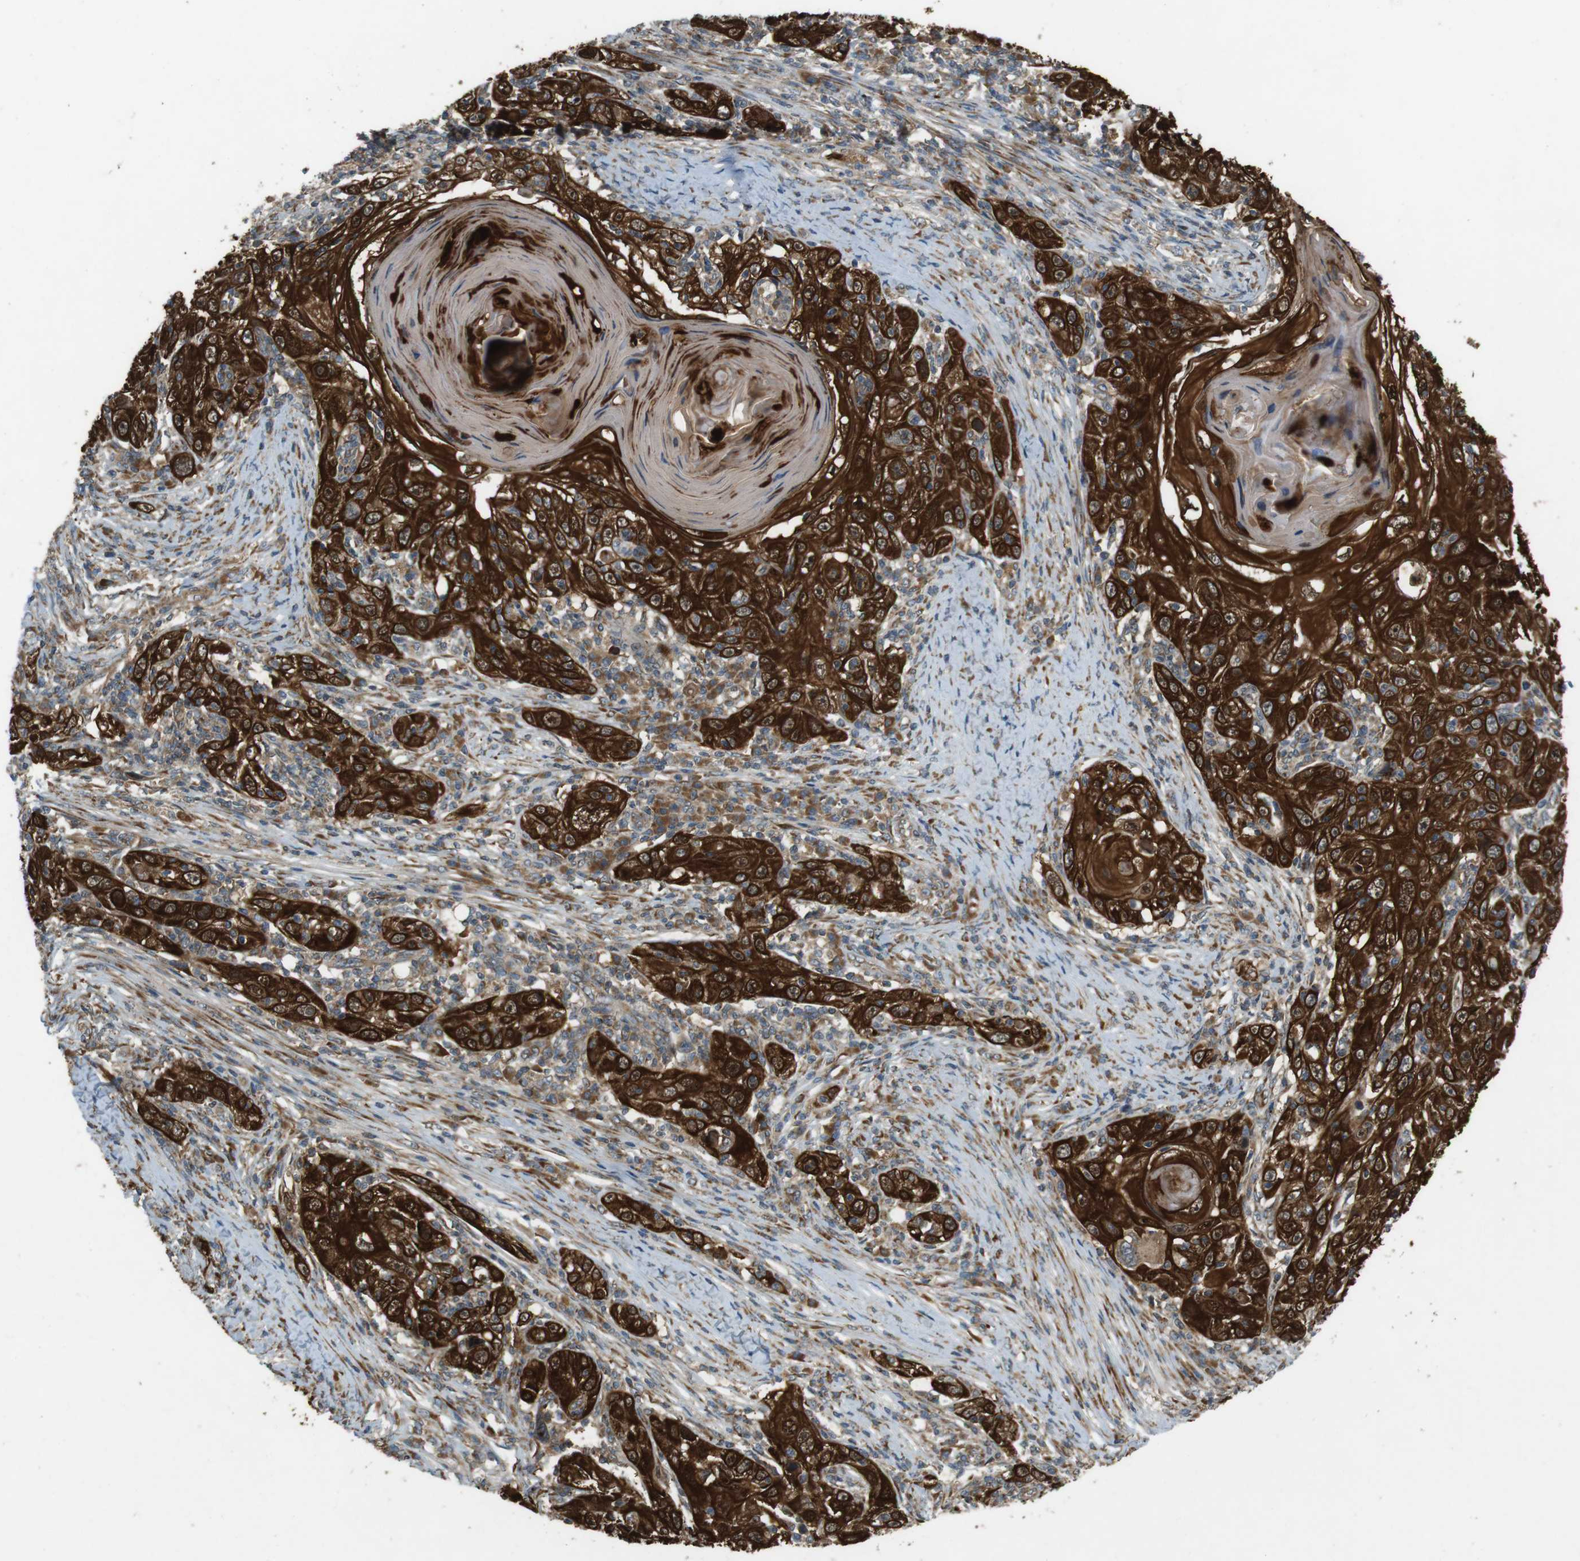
{"staining": {"intensity": "strong", "quantity": ">75%", "location": "cytoplasmic/membranous"}, "tissue": "skin cancer", "cell_type": "Tumor cells", "image_type": "cancer", "snomed": [{"axis": "morphology", "description": "Squamous cell carcinoma, NOS"}, {"axis": "topography", "description": "Skin"}], "caption": "Skin cancer stained with a brown dye reveals strong cytoplasmic/membranous positive expression in approximately >75% of tumor cells.", "gene": "SLC41A1", "patient": {"sex": "female", "age": 88}}